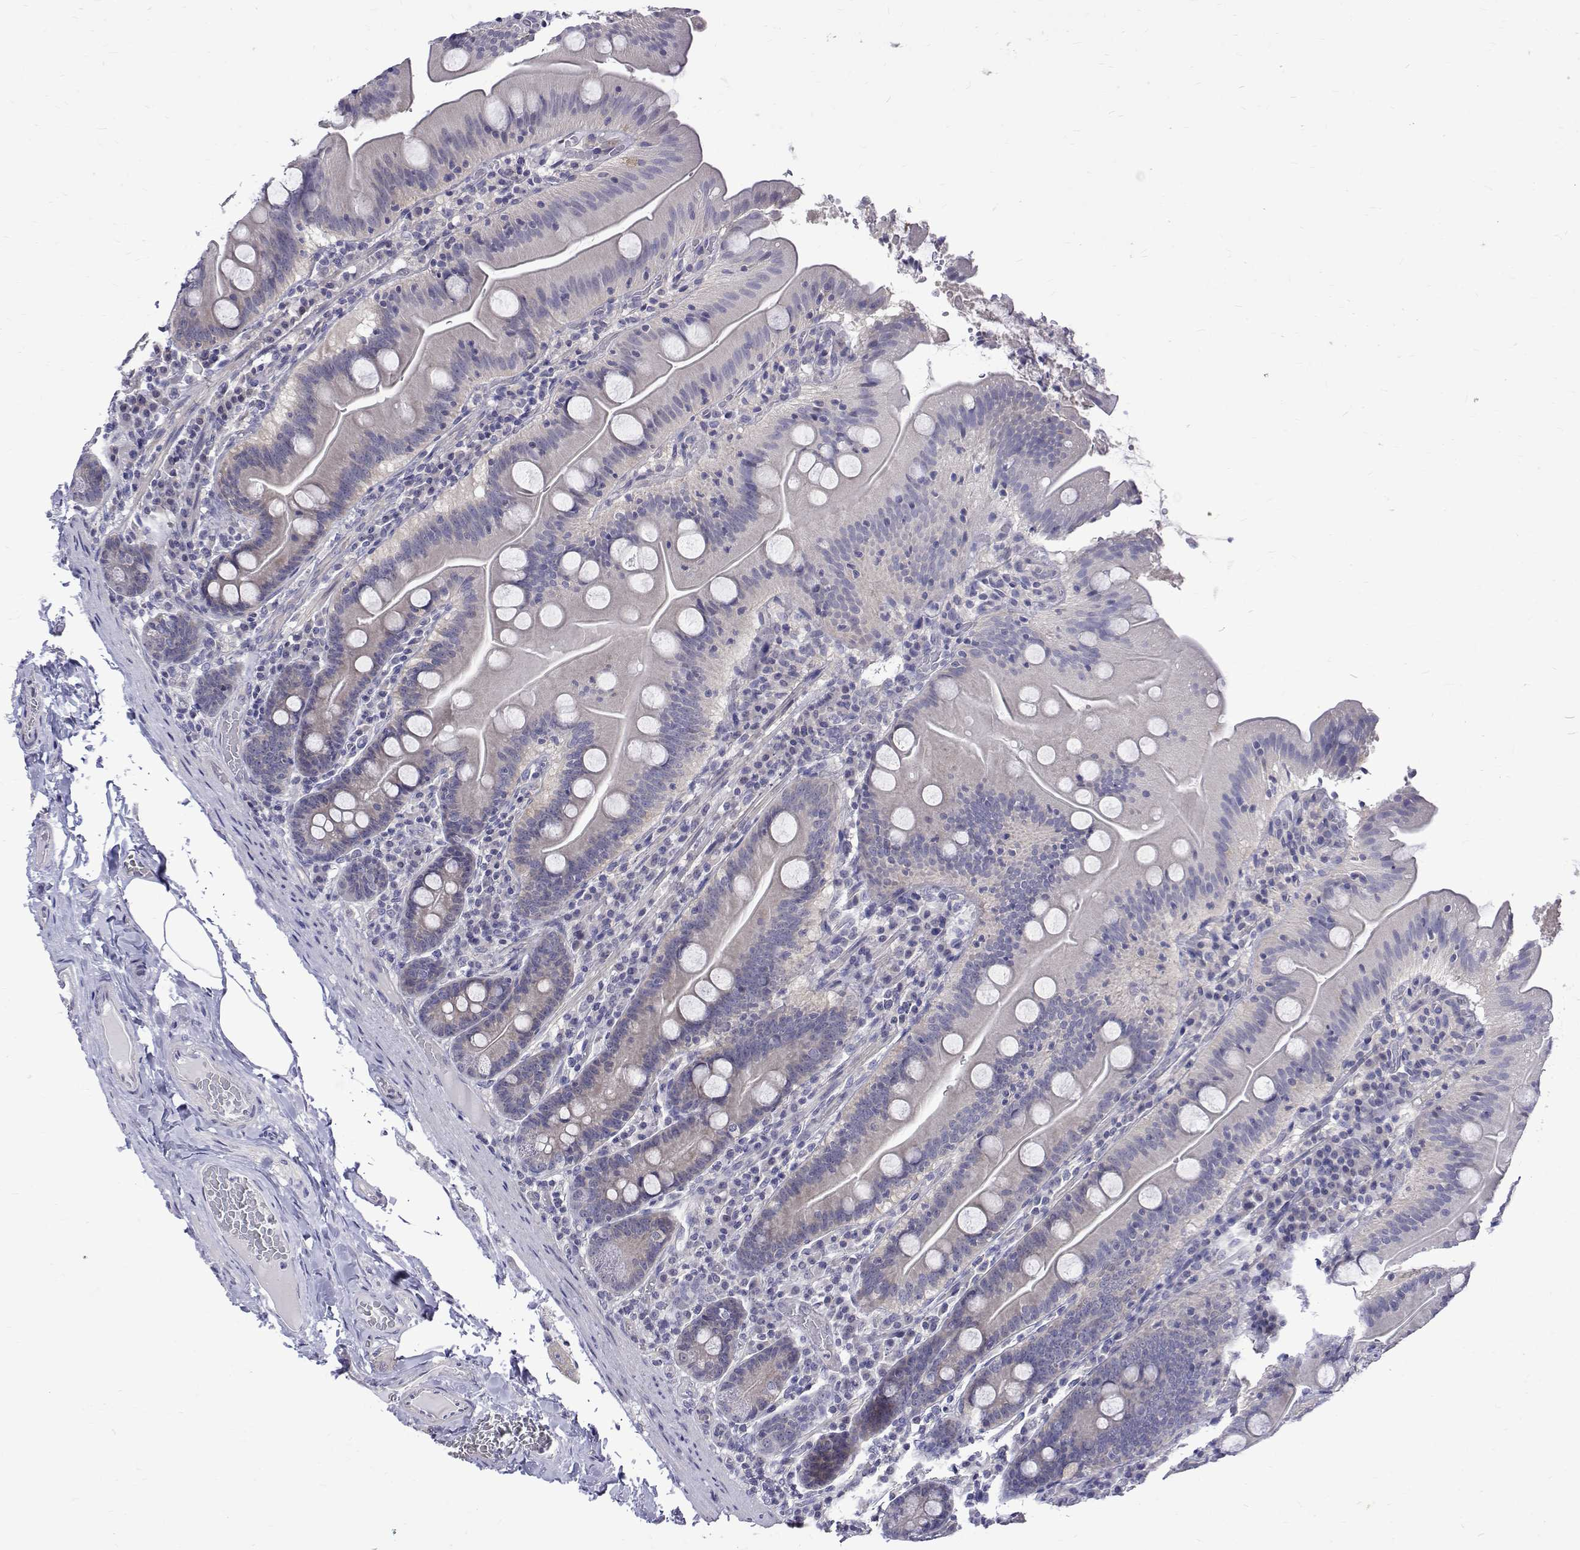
{"staining": {"intensity": "negative", "quantity": "none", "location": "none"}, "tissue": "small intestine", "cell_type": "Glandular cells", "image_type": "normal", "snomed": [{"axis": "morphology", "description": "Normal tissue, NOS"}, {"axis": "topography", "description": "Small intestine"}], "caption": "Image shows no significant protein staining in glandular cells of unremarkable small intestine.", "gene": "PADI1", "patient": {"sex": "male", "age": 37}}